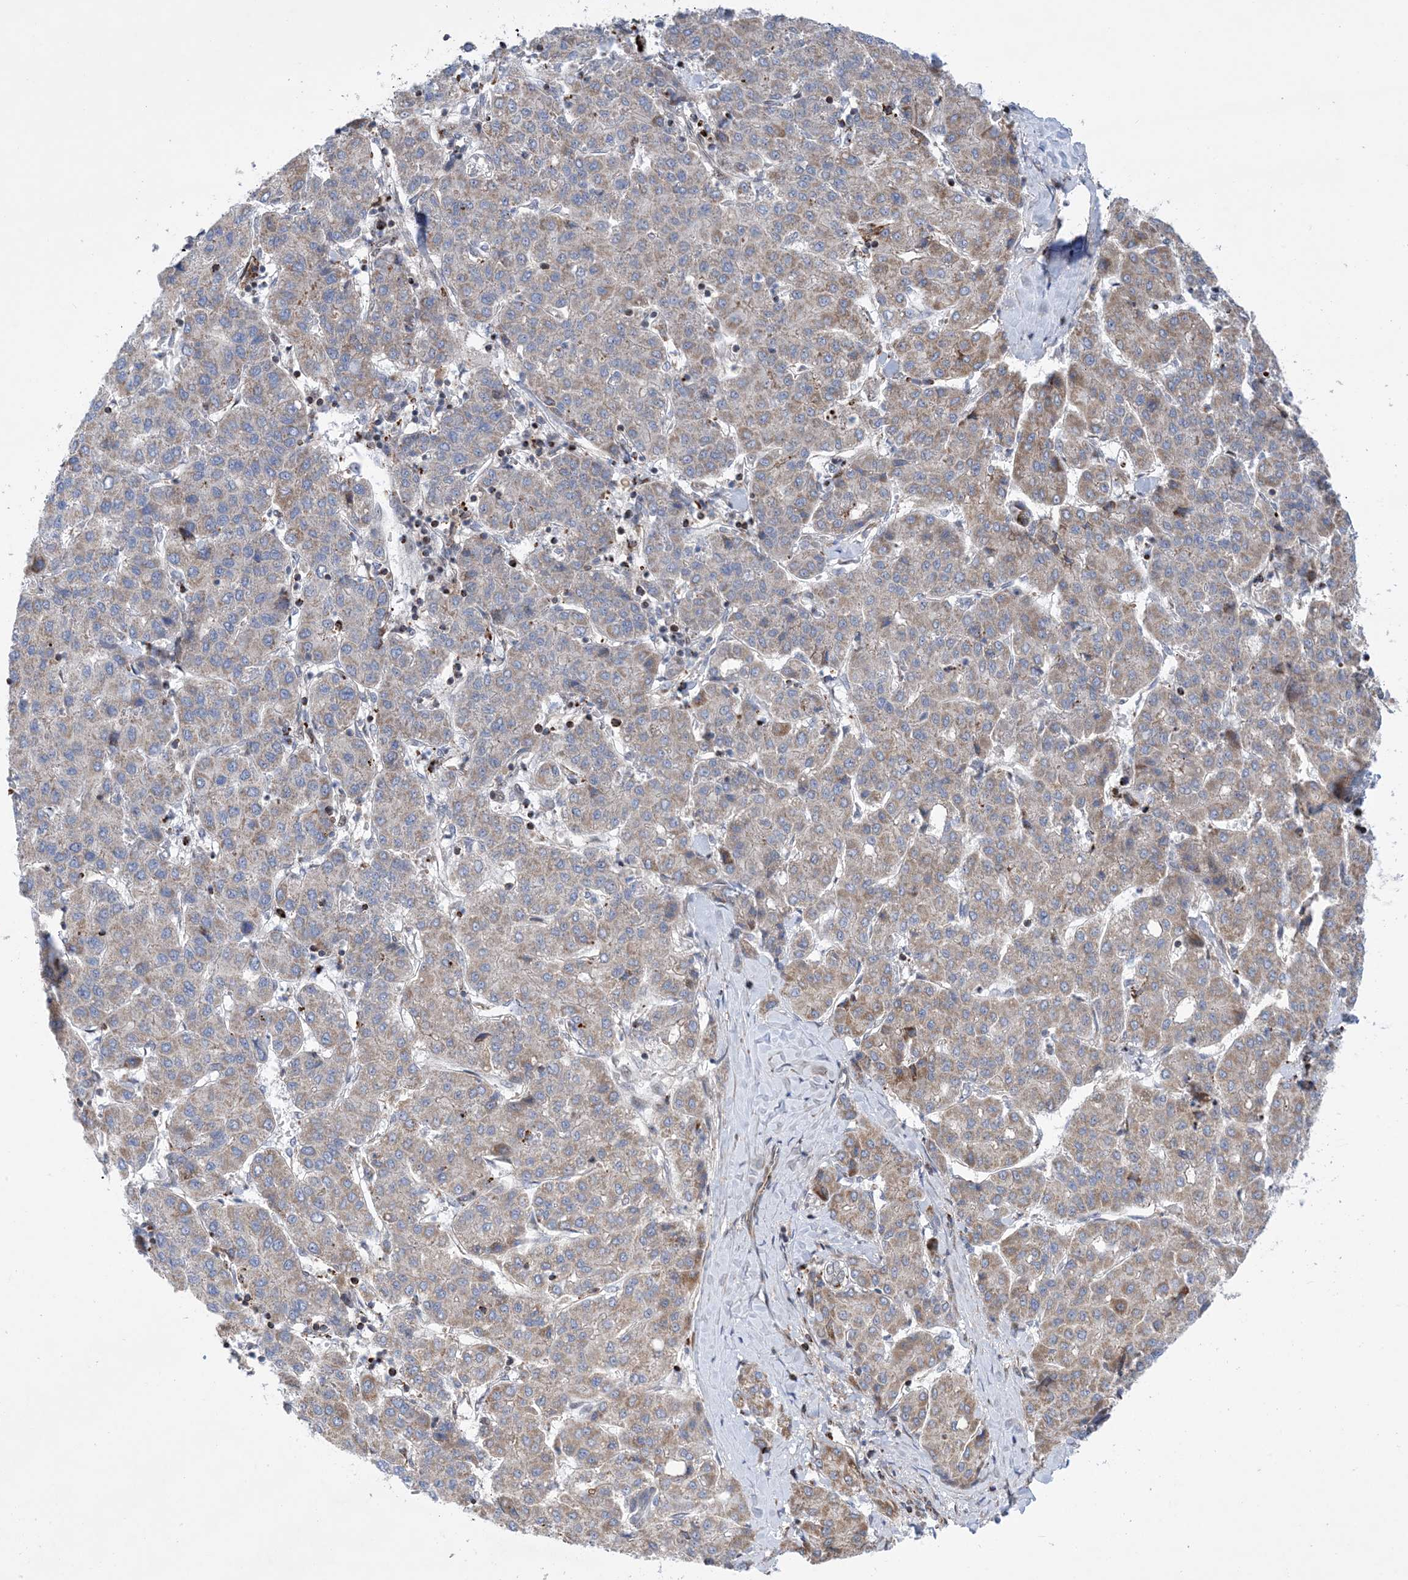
{"staining": {"intensity": "moderate", "quantity": "<25%", "location": "cytoplasmic/membranous"}, "tissue": "liver cancer", "cell_type": "Tumor cells", "image_type": "cancer", "snomed": [{"axis": "morphology", "description": "Carcinoma, Hepatocellular, NOS"}, {"axis": "topography", "description": "Liver"}], "caption": "Human liver hepatocellular carcinoma stained for a protein (brown) shows moderate cytoplasmic/membranous positive expression in about <25% of tumor cells.", "gene": "ZNF8", "patient": {"sex": "male", "age": 65}}